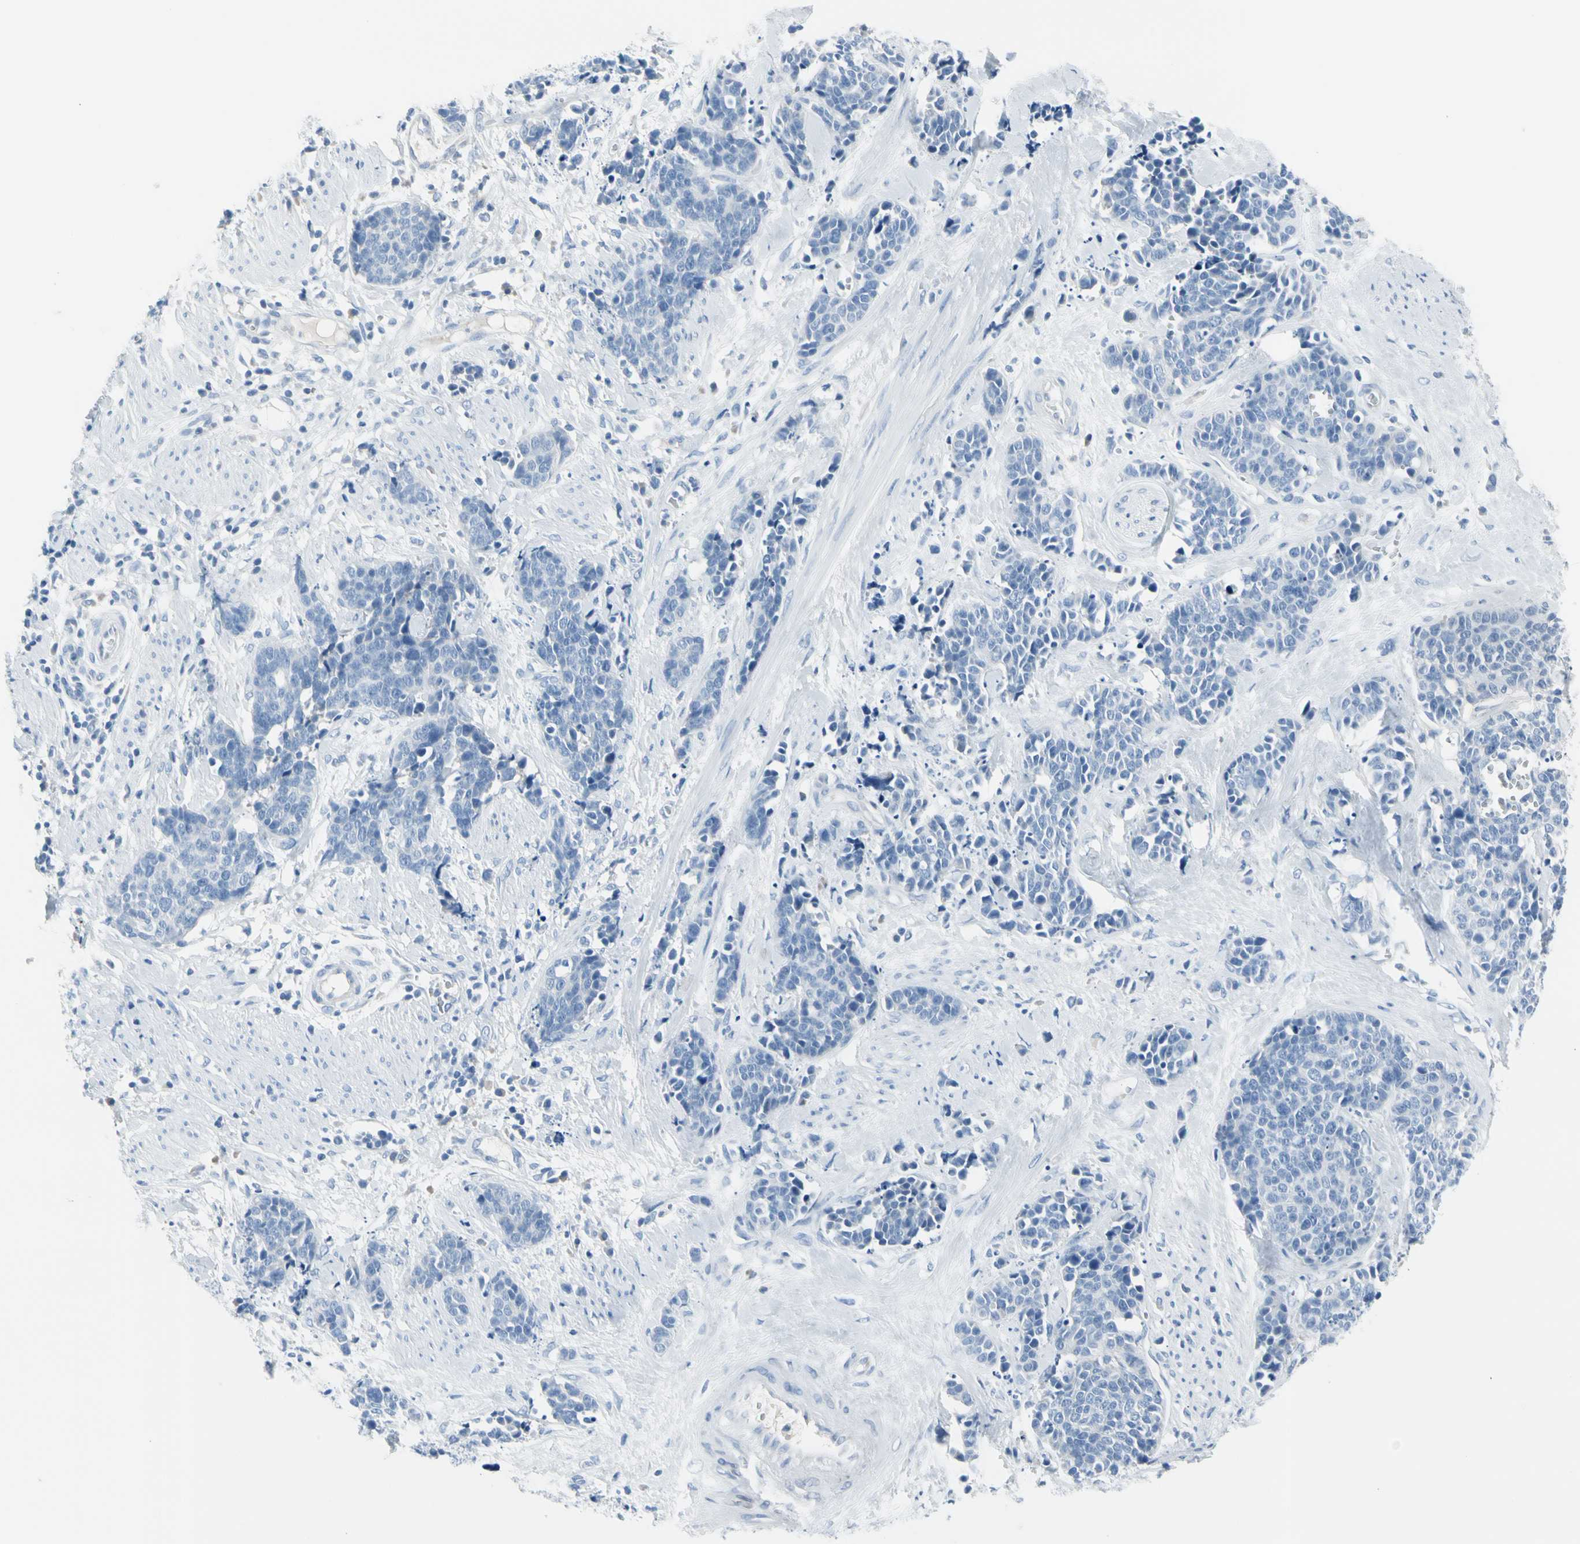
{"staining": {"intensity": "negative", "quantity": "none", "location": "none"}, "tissue": "cervical cancer", "cell_type": "Tumor cells", "image_type": "cancer", "snomed": [{"axis": "morphology", "description": "Squamous cell carcinoma, NOS"}, {"axis": "topography", "description": "Cervix"}], "caption": "Immunohistochemistry of cervical cancer exhibits no staining in tumor cells. The staining was performed using DAB to visualize the protein expression in brown, while the nuclei were stained in blue with hematoxylin (Magnification: 20x).", "gene": "TPO", "patient": {"sex": "female", "age": 35}}